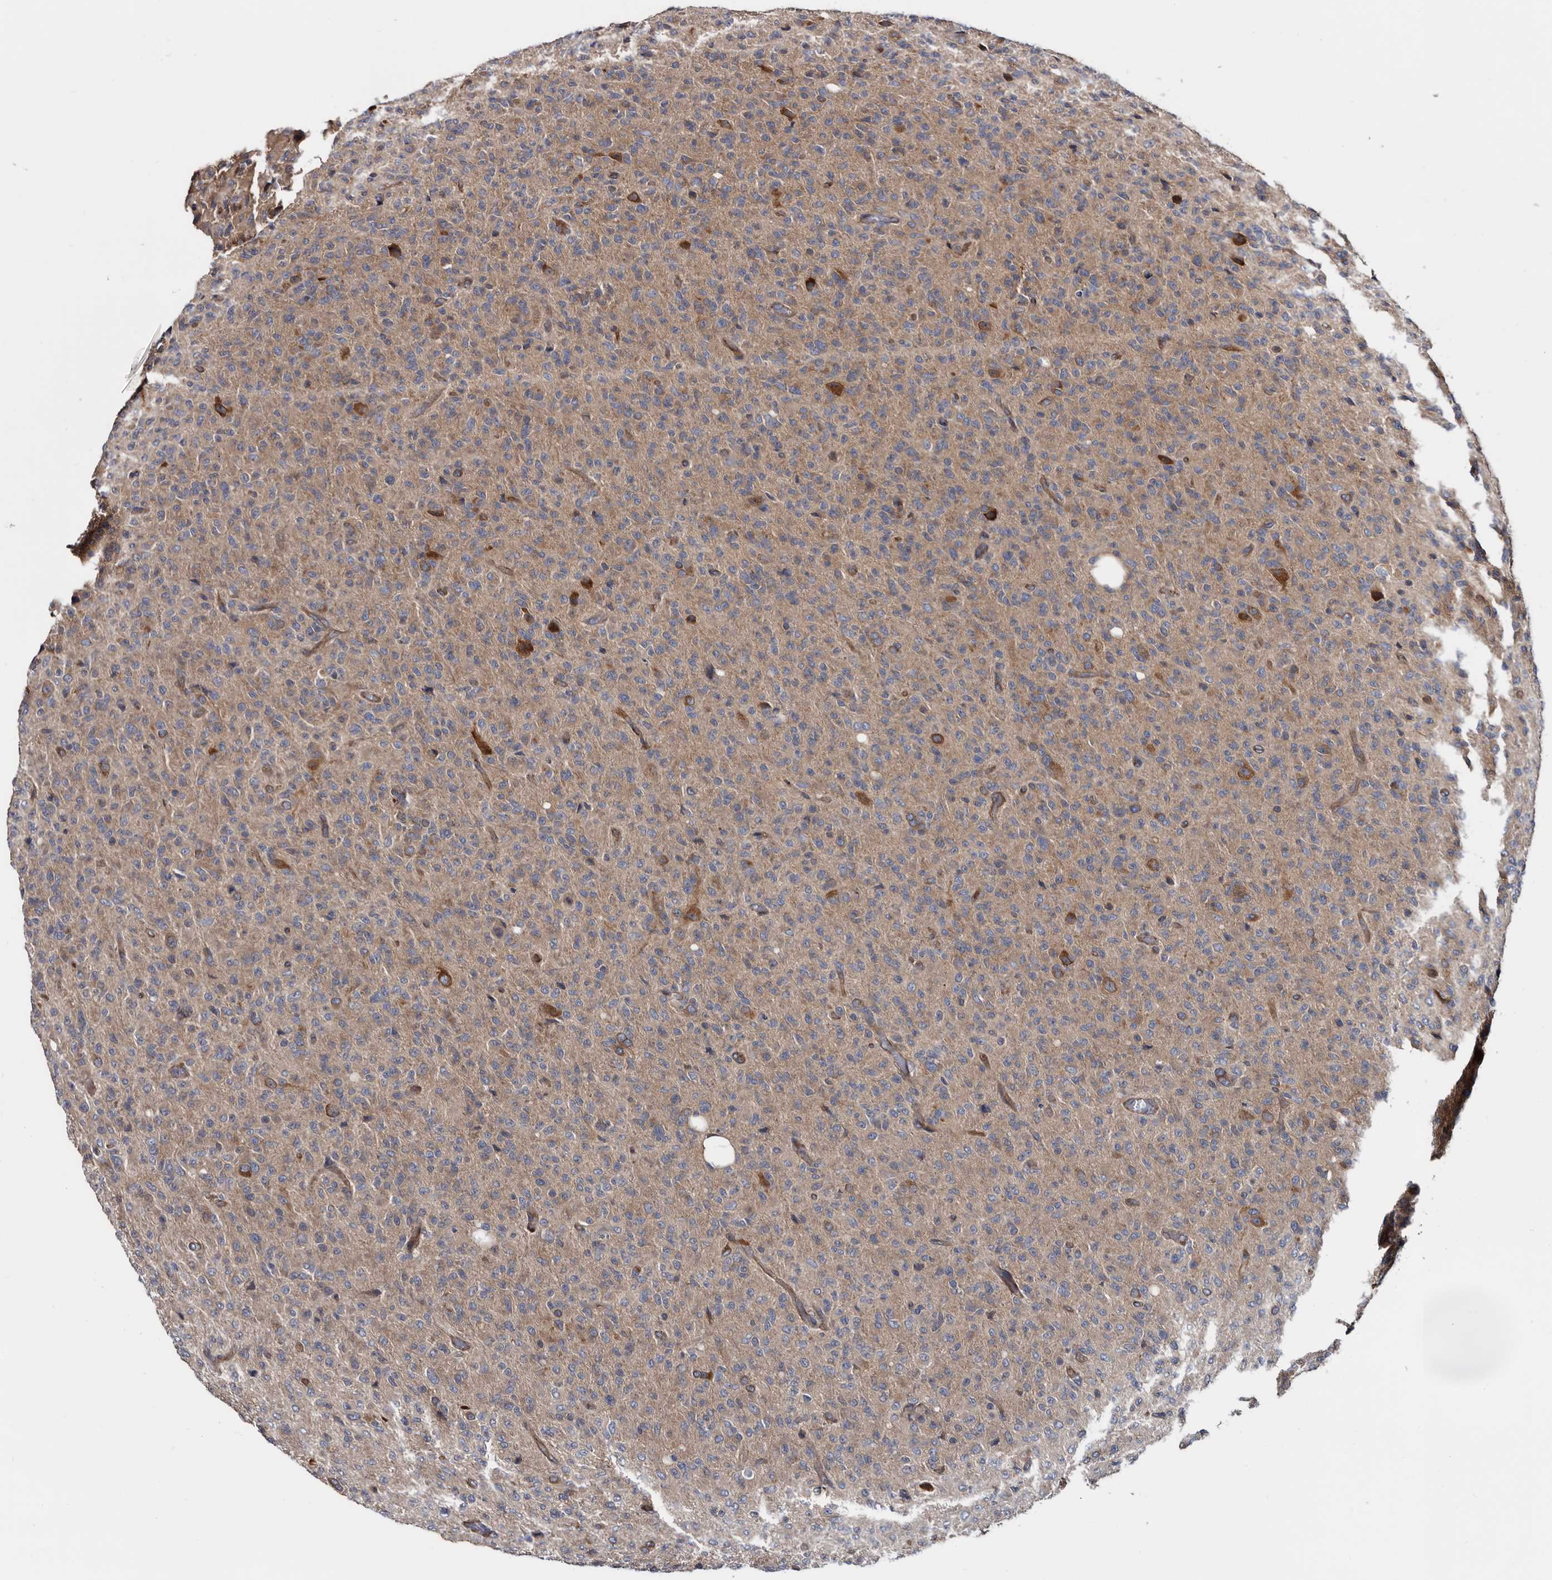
{"staining": {"intensity": "moderate", "quantity": ">75%", "location": "cytoplasmic/membranous"}, "tissue": "glioma", "cell_type": "Tumor cells", "image_type": "cancer", "snomed": [{"axis": "morphology", "description": "Glioma, malignant, High grade"}, {"axis": "topography", "description": "Brain"}], "caption": "The photomicrograph exhibits staining of malignant glioma (high-grade), revealing moderate cytoplasmic/membranous protein staining (brown color) within tumor cells.", "gene": "TSPAN17", "patient": {"sex": "female", "age": 57}}